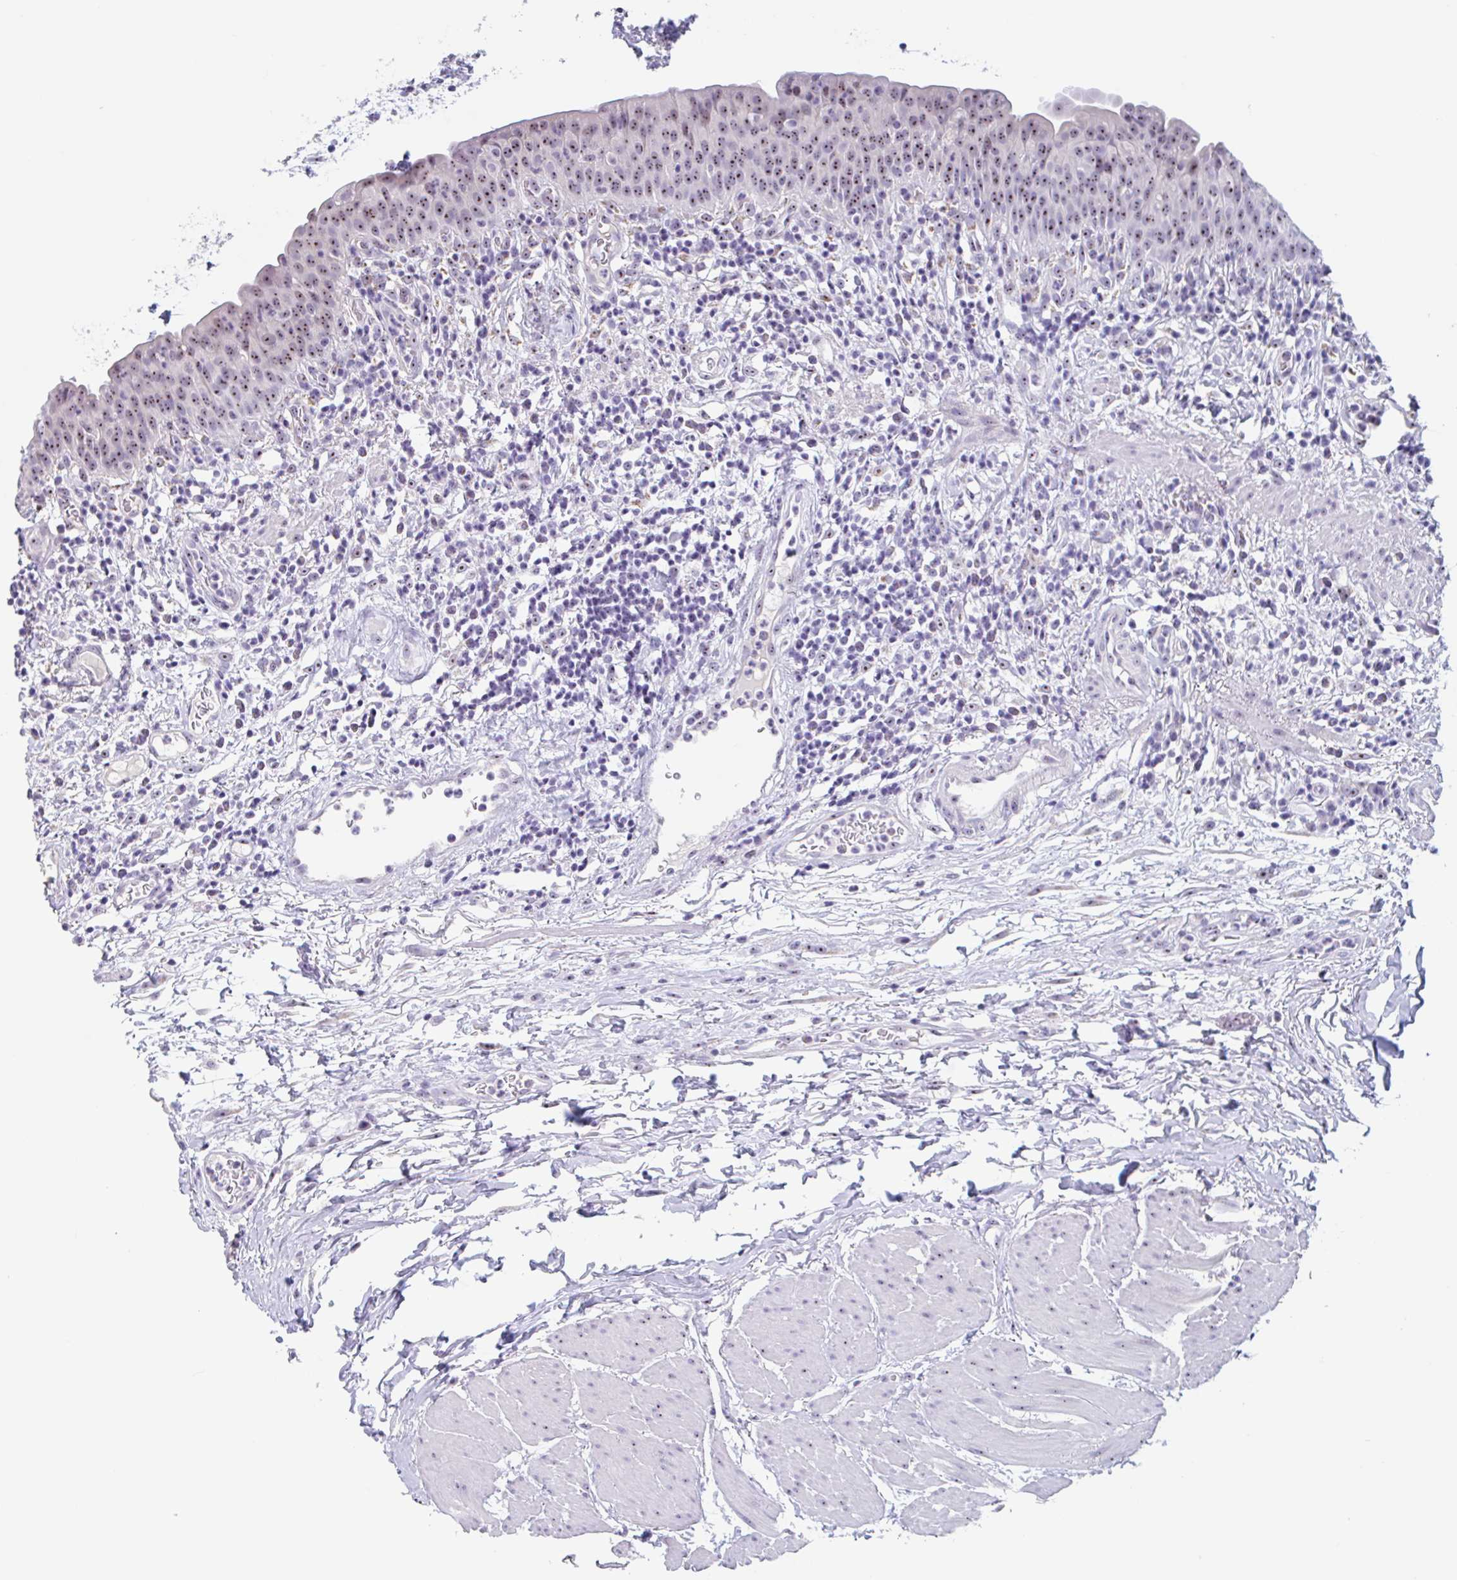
{"staining": {"intensity": "moderate", "quantity": ">75%", "location": "nuclear"}, "tissue": "urinary bladder", "cell_type": "Urothelial cells", "image_type": "normal", "snomed": [{"axis": "morphology", "description": "Normal tissue, NOS"}, {"axis": "morphology", "description": "Inflammation, NOS"}, {"axis": "topography", "description": "Urinary bladder"}], "caption": "This micrograph shows immunohistochemistry staining of benign human urinary bladder, with medium moderate nuclear staining in about >75% of urothelial cells.", "gene": "LENG9", "patient": {"sex": "male", "age": 57}}